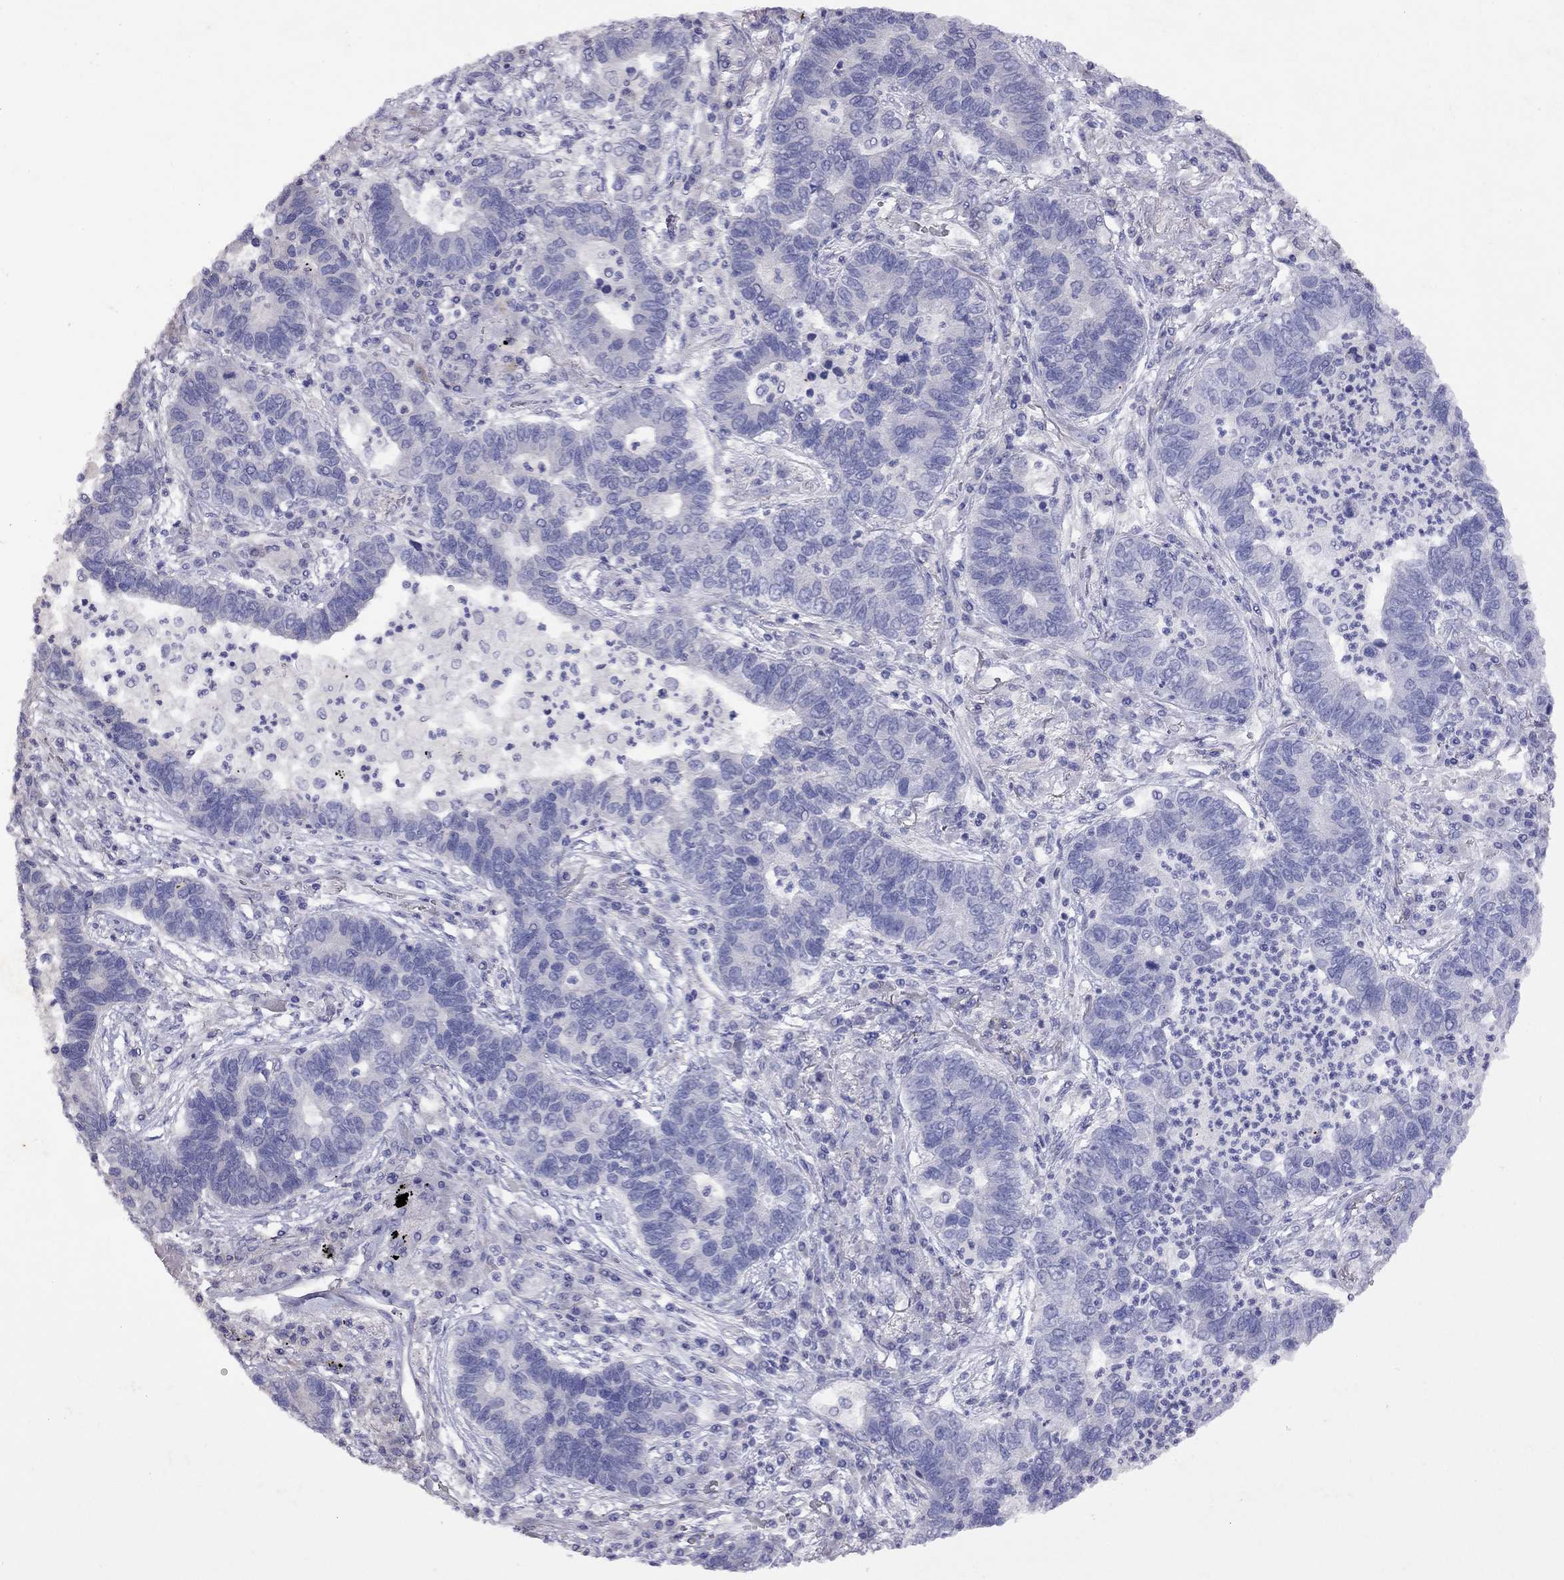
{"staining": {"intensity": "negative", "quantity": "none", "location": "none"}, "tissue": "lung cancer", "cell_type": "Tumor cells", "image_type": "cancer", "snomed": [{"axis": "morphology", "description": "Adenocarcinoma, NOS"}, {"axis": "topography", "description": "Lung"}], "caption": "There is no significant positivity in tumor cells of lung cancer. (DAB (3,3'-diaminobenzidine) immunohistochemistry visualized using brightfield microscopy, high magnification).", "gene": "GNAT3", "patient": {"sex": "female", "age": 57}}